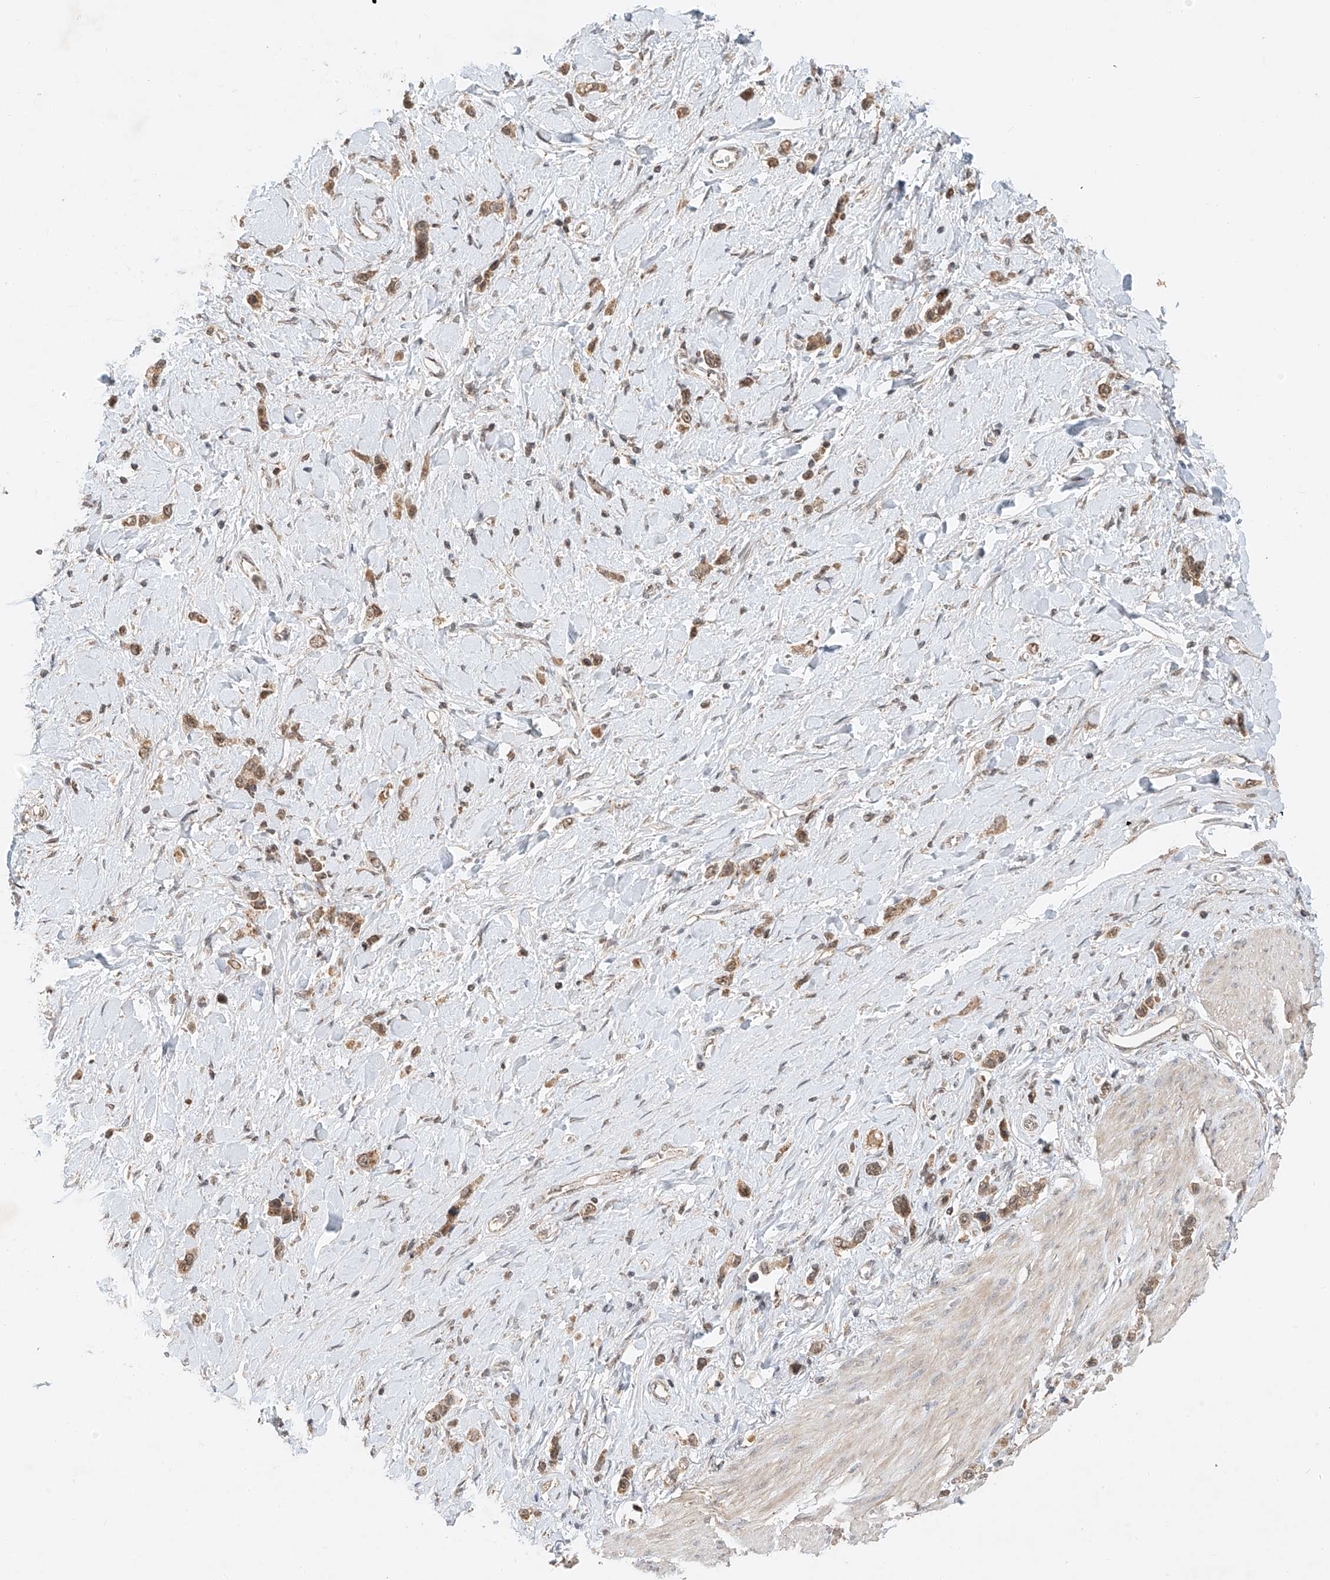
{"staining": {"intensity": "weak", "quantity": ">75%", "location": "cytoplasmic/membranous,nuclear"}, "tissue": "stomach cancer", "cell_type": "Tumor cells", "image_type": "cancer", "snomed": [{"axis": "morphology", "description": "Normal tissue, NOS"}, {"axis": "morphology", "description": "Adenocarcinoma, NOS"}, {"axis": "topography", "description": "Stomach, upper"}, {"axis": "topography", "description": "Stomach"}], "caption": "Human adenocarcinoma (stomach) stained for a protein (brown) exhibits weak cytoplasmic/membranous and nuclear positive staining in about >75% of tumor cells.", "gene": "SYTL3", "patient": {"sex": "female", "age": 65}}